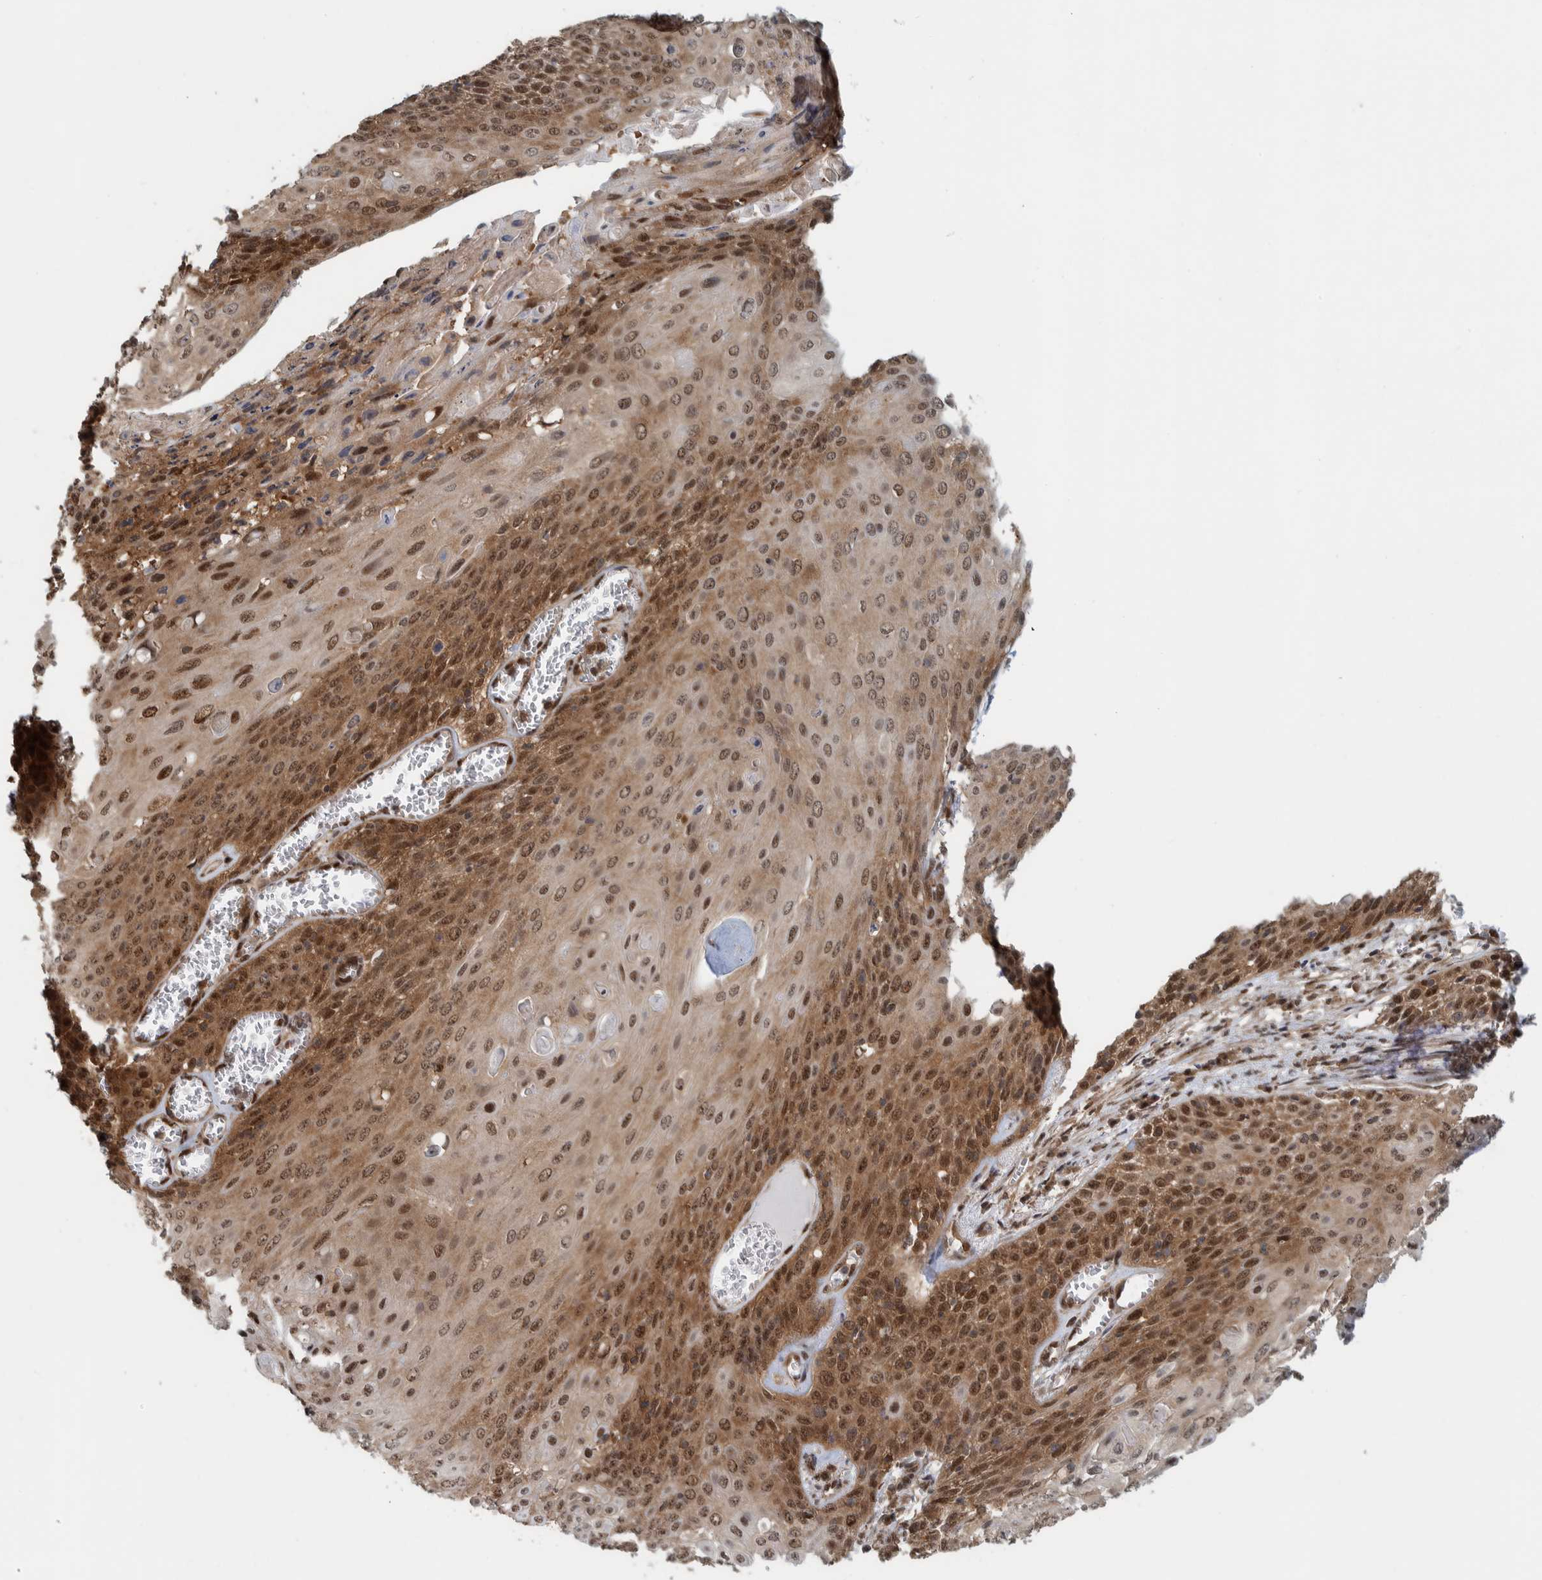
{"staining": {"intensity": "moderate", "quantity": ">75%", "location": "cytoplasmic/membranous,nuclear"}, "tissue": "cervical cancer", "cell_type": "Tumor cells", "image_type": "cancer", "snomed": [{"axis": "morphology", "description": "Squamous cell carcinoma, NOS"}, {"axis": "topography", "description": "Cervix"}], "caption": "Immunohistochemistry of squamous cell carcinoma (cervical) displays medium levels of moderate cytoplasmic/membranous and nuclear staining in about >75% of tumor cells.", "gene": "COPS3", "patient": {"sex": "female", "age": 39}}